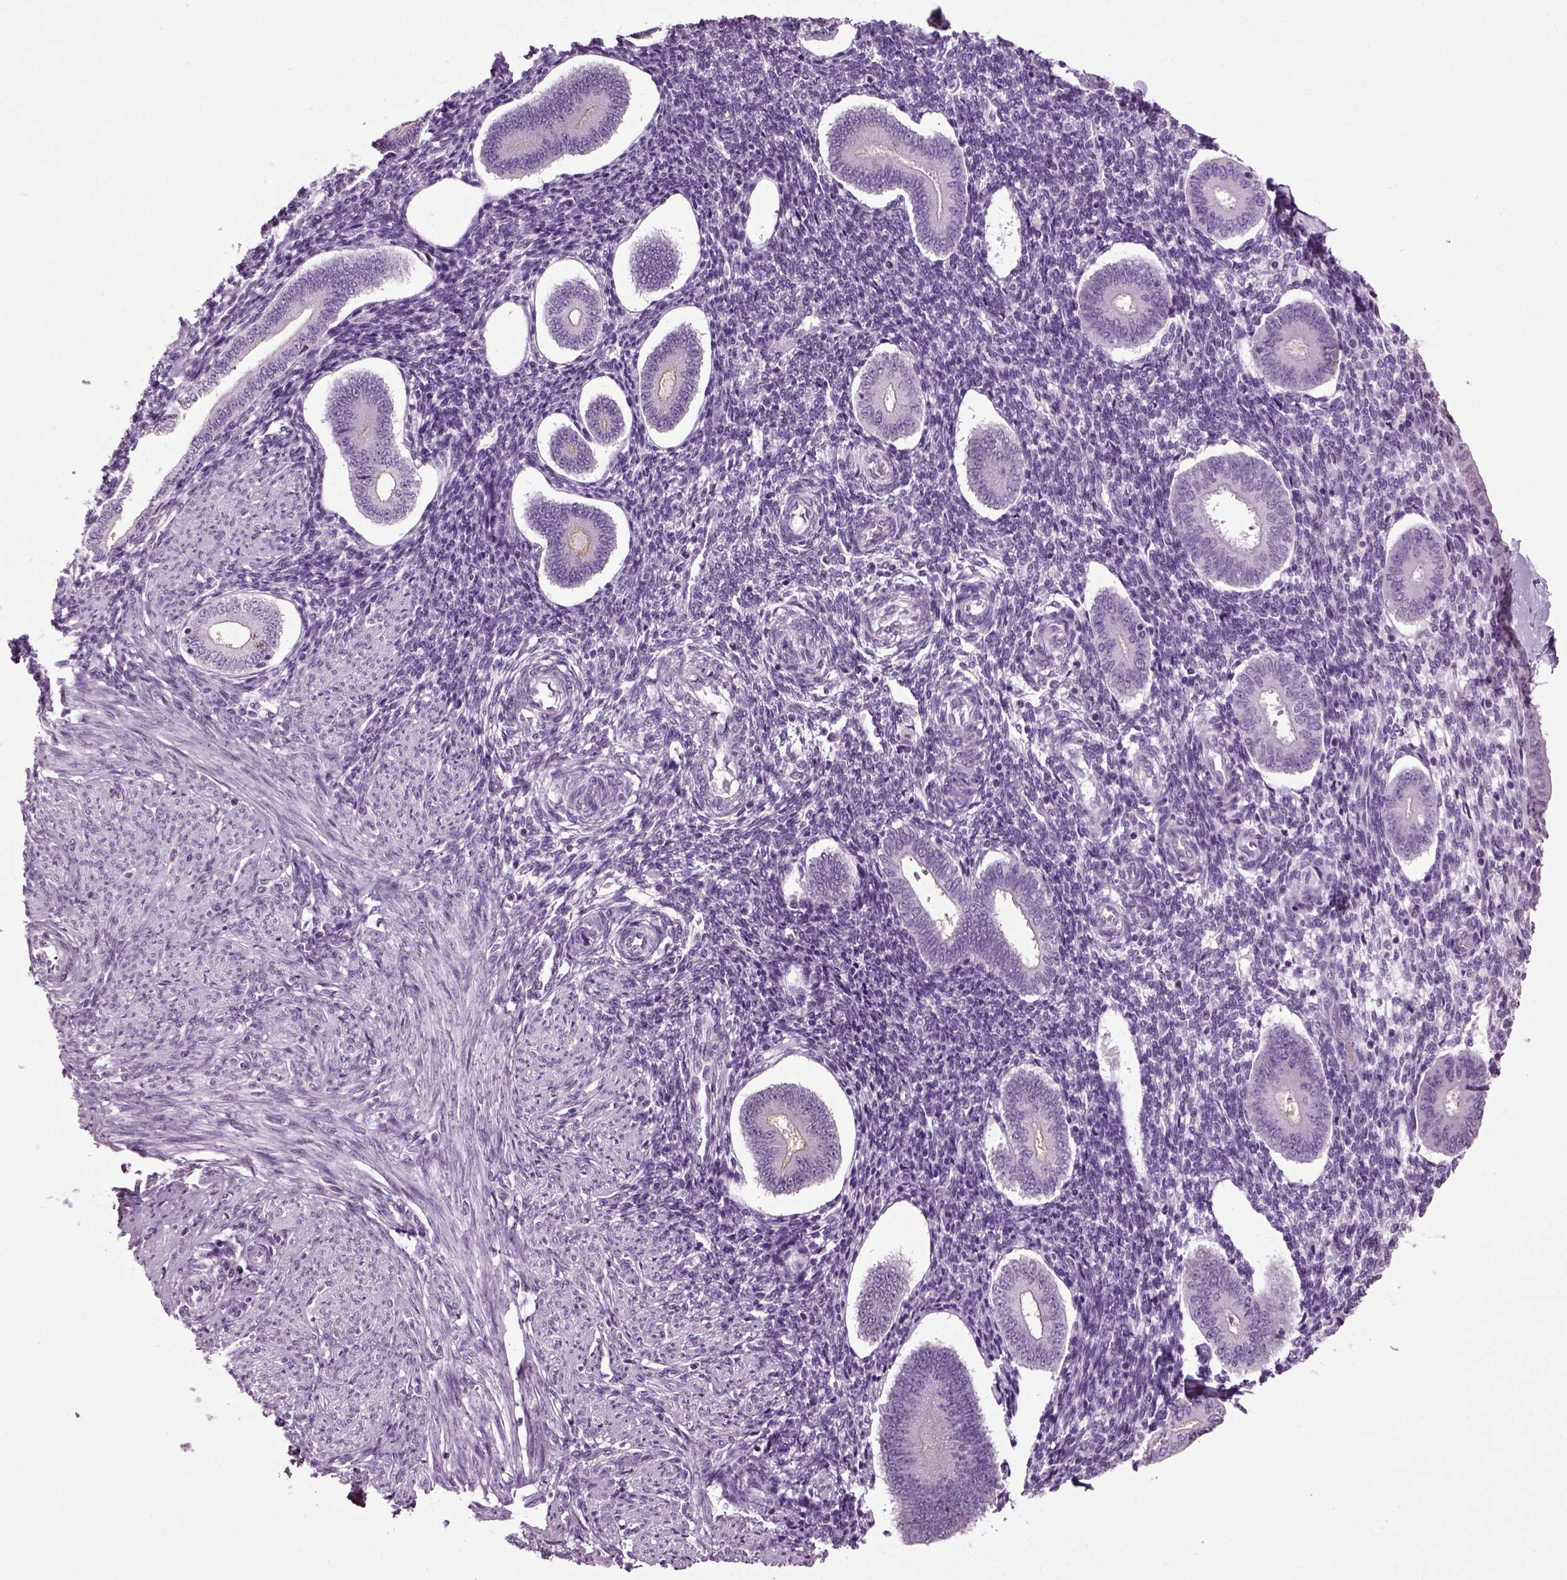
{"staining": {"intensity": "negative", "quantity": "none", "location": "none"}, "tissue": "endometrium", "cell_type": "Cells in endometrial stroma", "image_type": "normal", "snomed": [{"axis": "morphology", "description": "Normal tissue, NOS"}, {"axis": "topography", "description": "Endometrium"}], "caption": "Immunohistochemistry of normal human endometrium shows no positivity in cells in endometrial stroma. The staining was performed using DAB to visualize the protein expression in brown, while the nuclei were stained in blue with hematoxylin (Magnification: 20x).", "gene": "SLC26A8", "patient": {"sex": "female", "age": 40}}